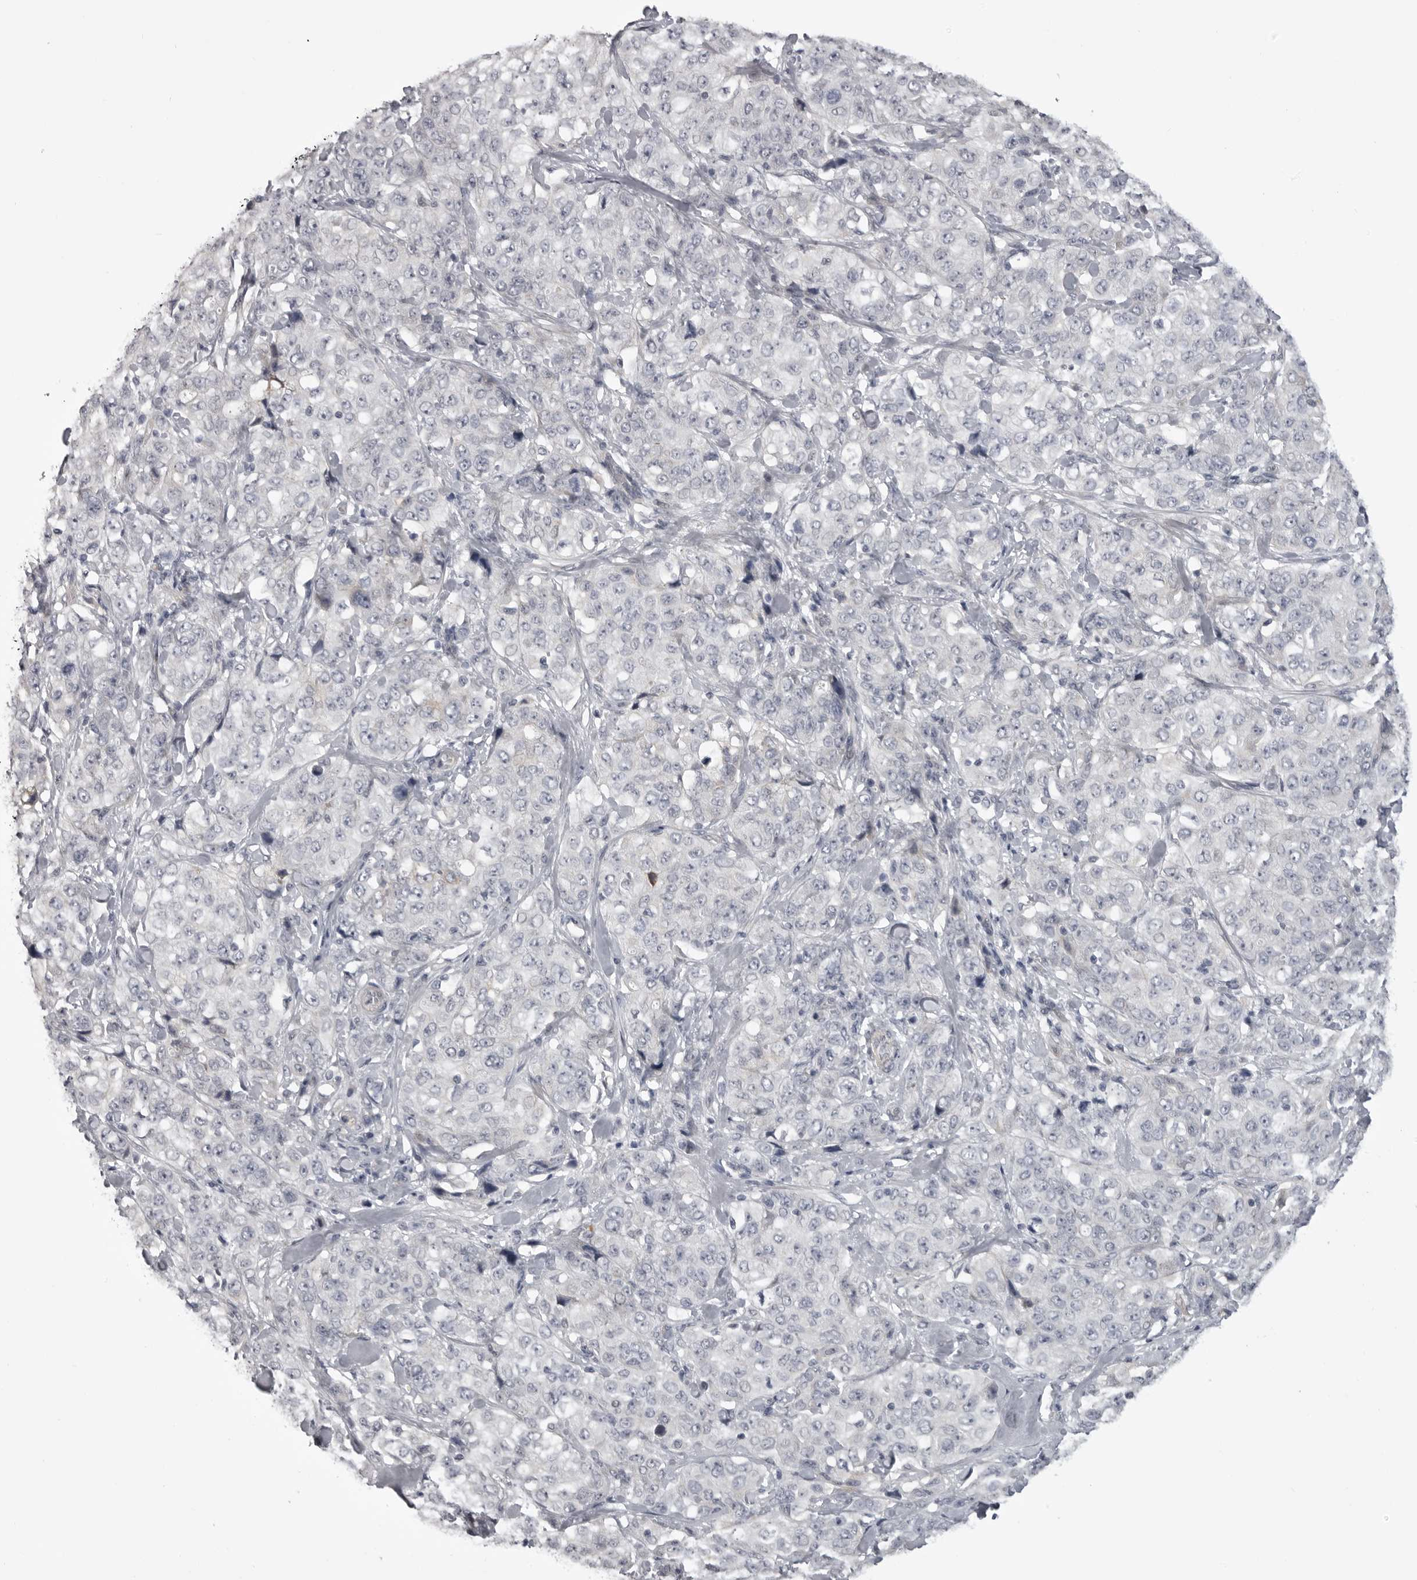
{"staining": {"intensity": "negative", "quantity": "none", "location": "none"}, "tissue": "stomach cancer", "cell_type": "Tumor cells", "image_type": "cancer", "snomed": [{"axis": "morphology", "description": "Adenocarcinoma, NOS"}, {"axis": "topography", "description": "Stomach"}], "caption": "The micrograph demonstrates no staining of tumor cells in stomach cancer (adenocarcinoma). (DAB (3,3'-diaminobenzidine) IHC visualized using brightfield microscopy, high magnification).", "gene": "EPHA10", "patient": {"sex": "male", "age": 48}}